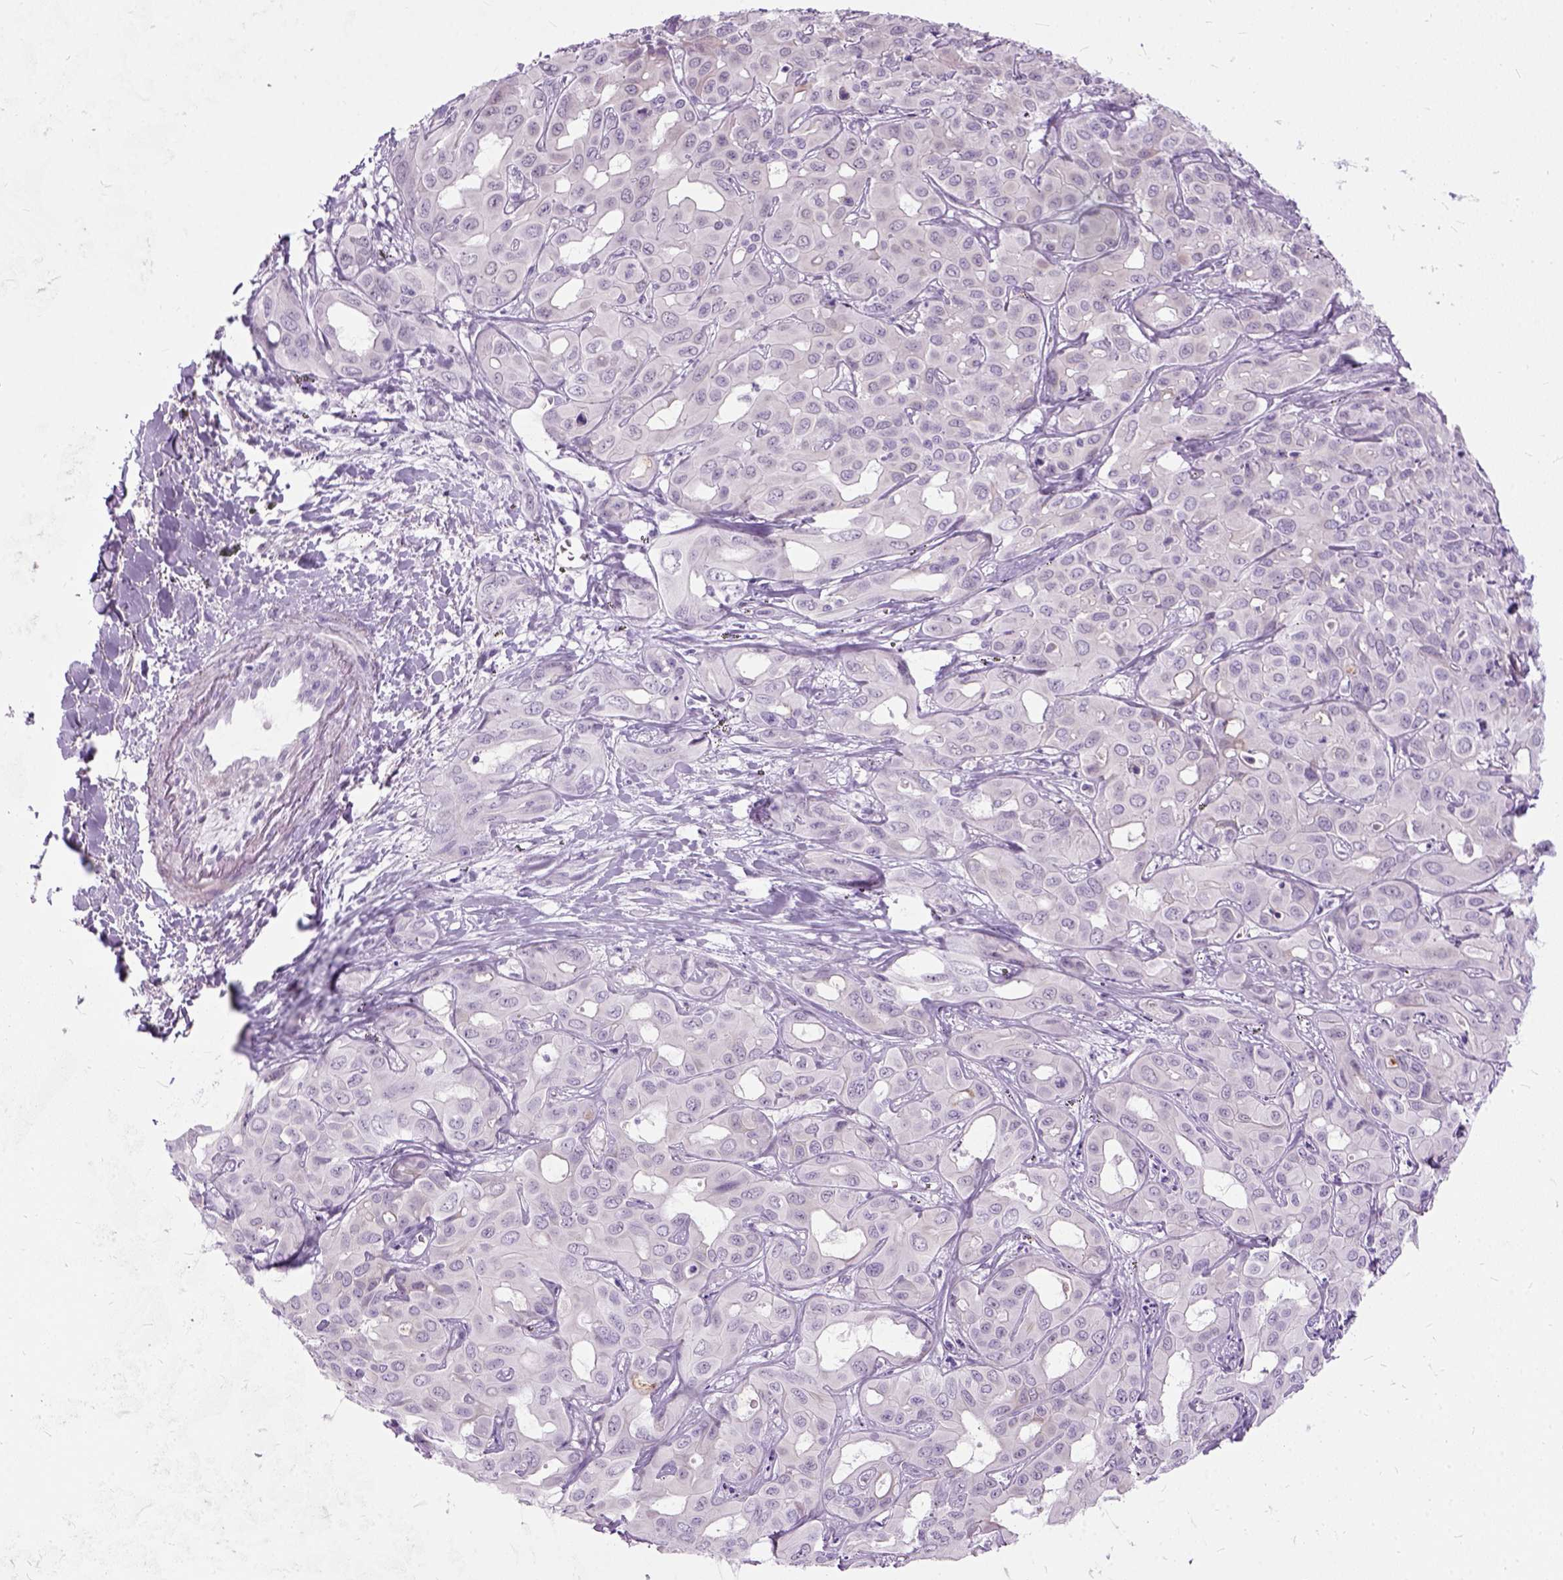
{"staining": {"intensity": "negative", "quantity": "none", "location": "none"}, "tissue": "liver cancer", "cell_type": "Tumor cells", "image_type": "cancer", "snomed": [{"axis": "morphology", "description": "Cholangiocarcinoma"}, {"axis": "topography", "description": "Liver"}], "caption": "Liver cancer was stained to show a protein in brown. There is no significant staining in tumor cells.", "gene": "AXDND1", "patient": {"sex": "female", "age": 60}}